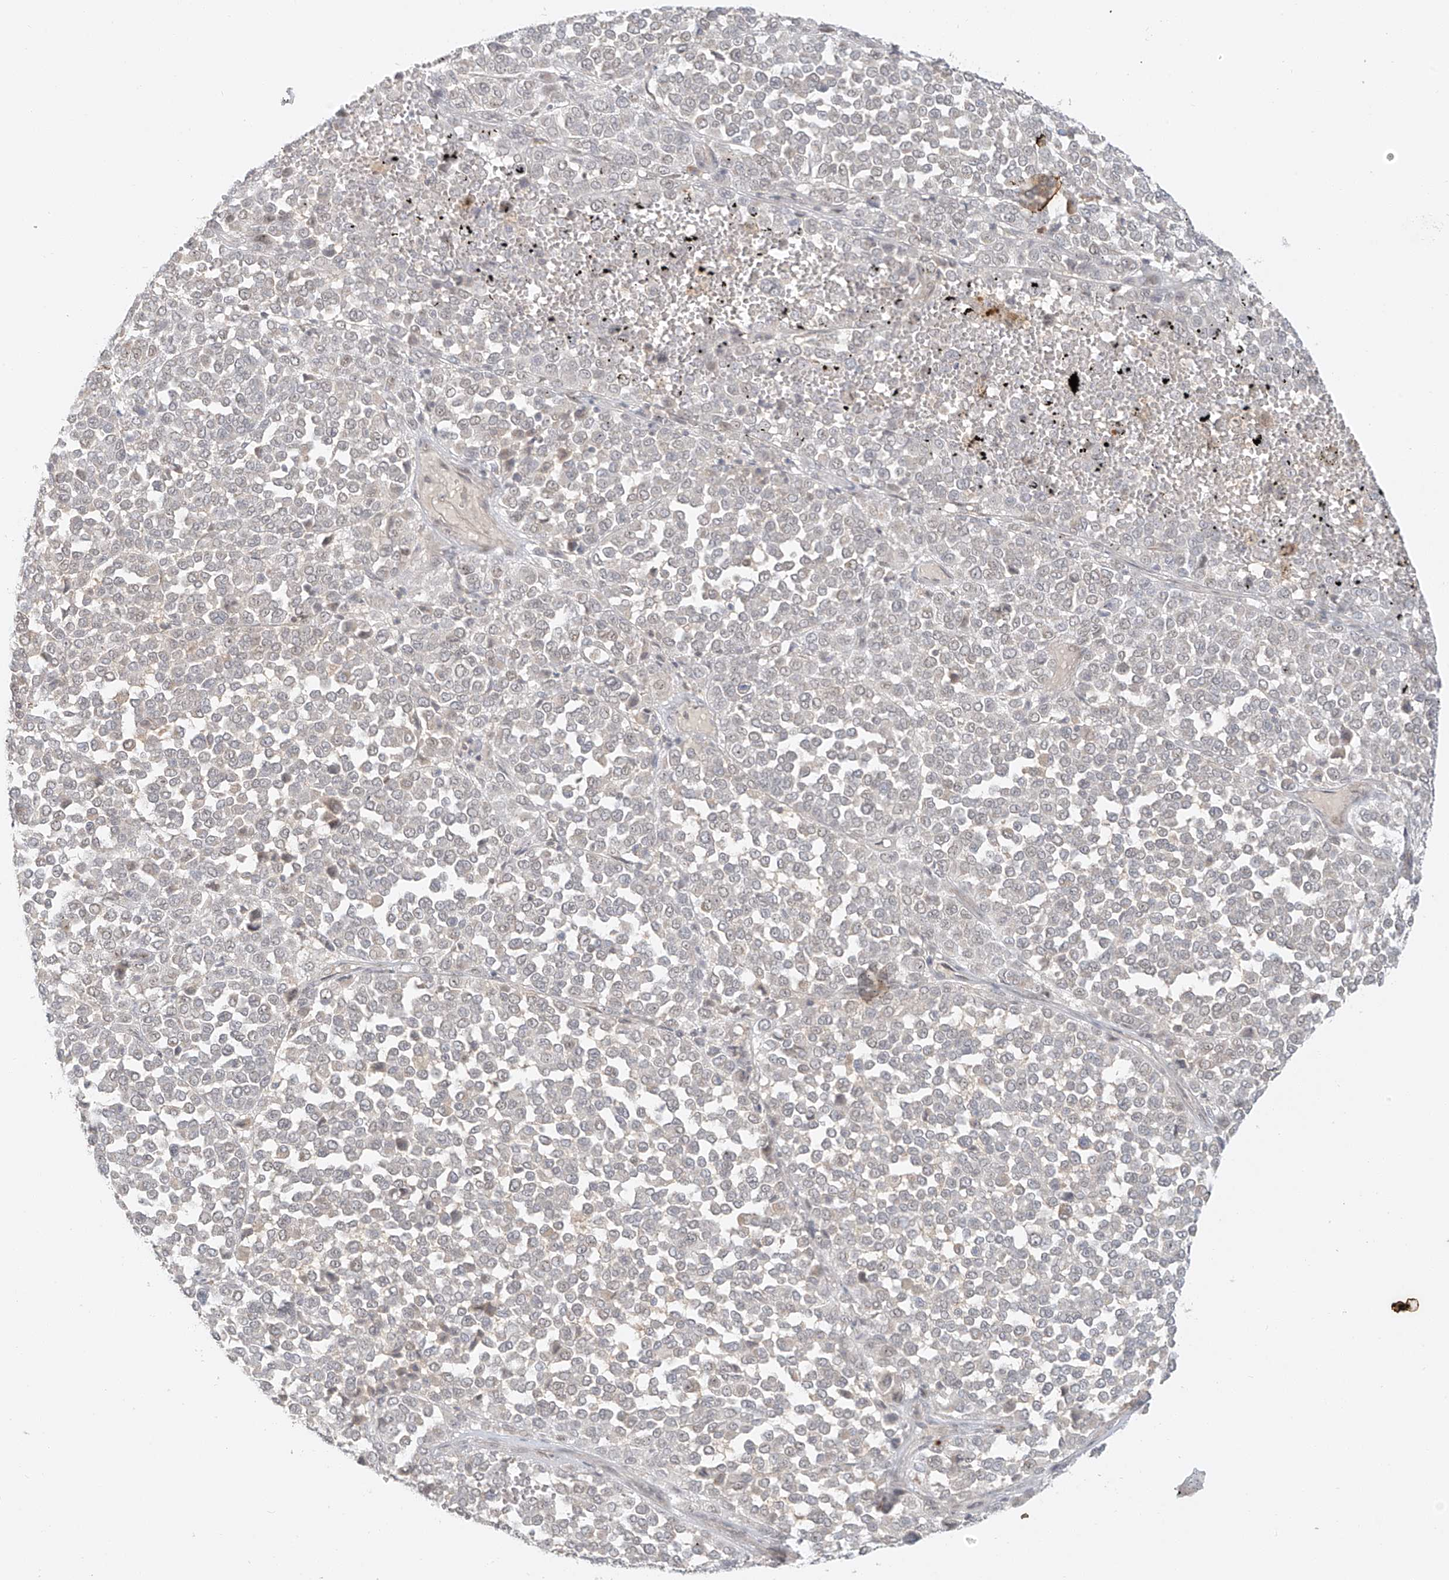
{"staining": {"intensity": "negative", "quantity": "none", "location": "none"}, "tissue": "melanoma", "cell_type": "Tumor cells", "image_type": "cancer", "snomed": [{"axis": "morphology", "description": "Malignant melanoma, Metastatic site"}, {"axis": "topography", "description": "Pancreas"}], "caption": "There is no significant staining in tumor cells of malignant melanoma (metastatic site). The staining is performed using DAB (3,3'-diaminobenzidine) brown chromogen with nuclei counter-stained in using hematoxylin.", "gene": "MIPEP", "patient": {"sex": "female", "age": 30}}